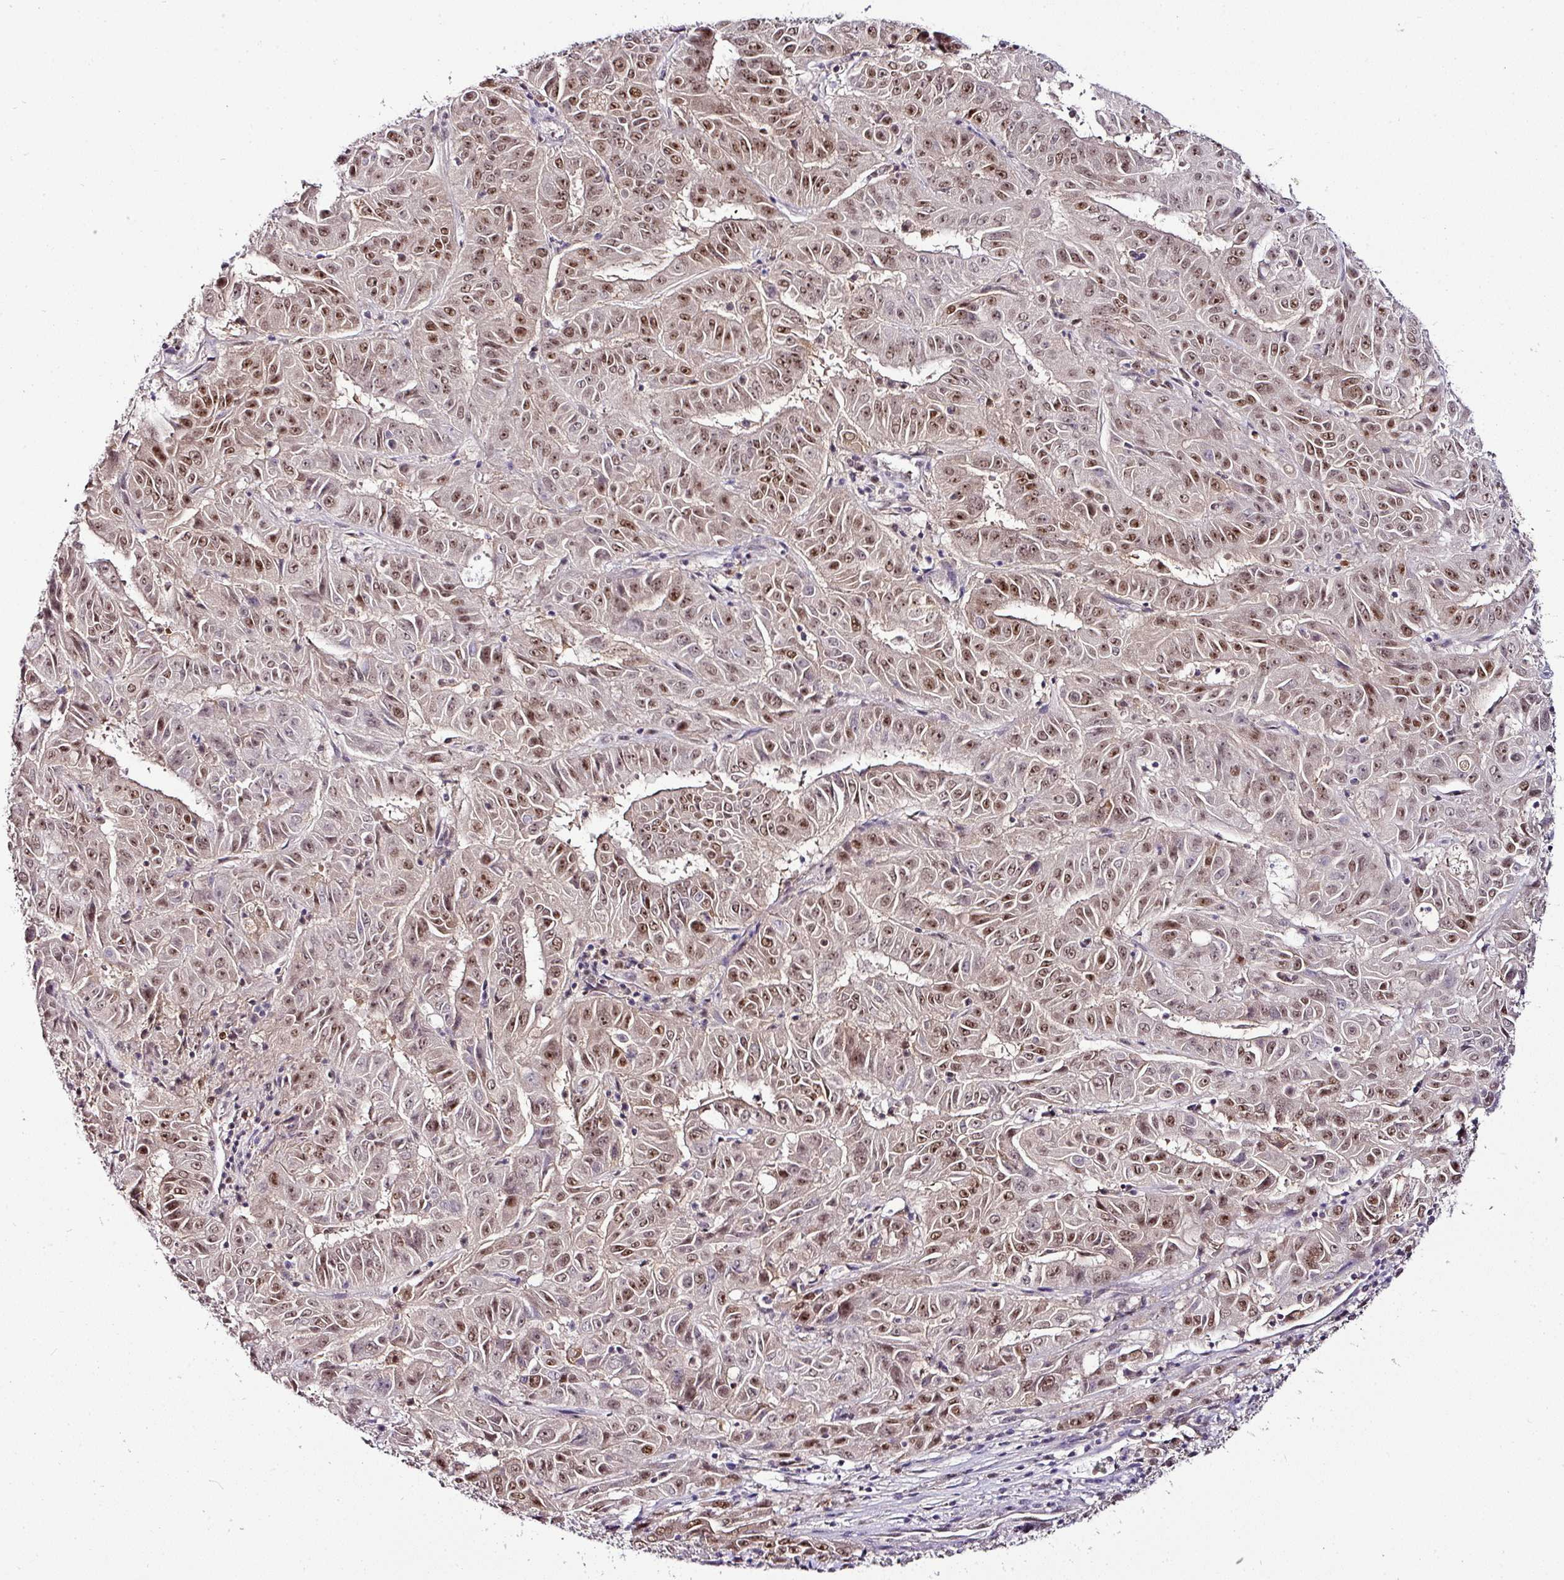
{"staining": {"intensity": "moderate", "quantity": ">75%", "location": "nuclear"}, "tissue": "pancreatic cancer", "cell_type": "Tumor cells", "image_type": "cancer", "snomed": [{"axis": "morphology", "description": "Adenocarcinoma, NOS"}, {"axis": "topography", "description": "Pancreas"}], "caption": "Moderate nuclear expression for a protein is appreciated in approximately >75% of tumor cells of pancreatic cancer using IHC.", "gene": "KLF16", "patient": {"sex": "male", "age": 63}}